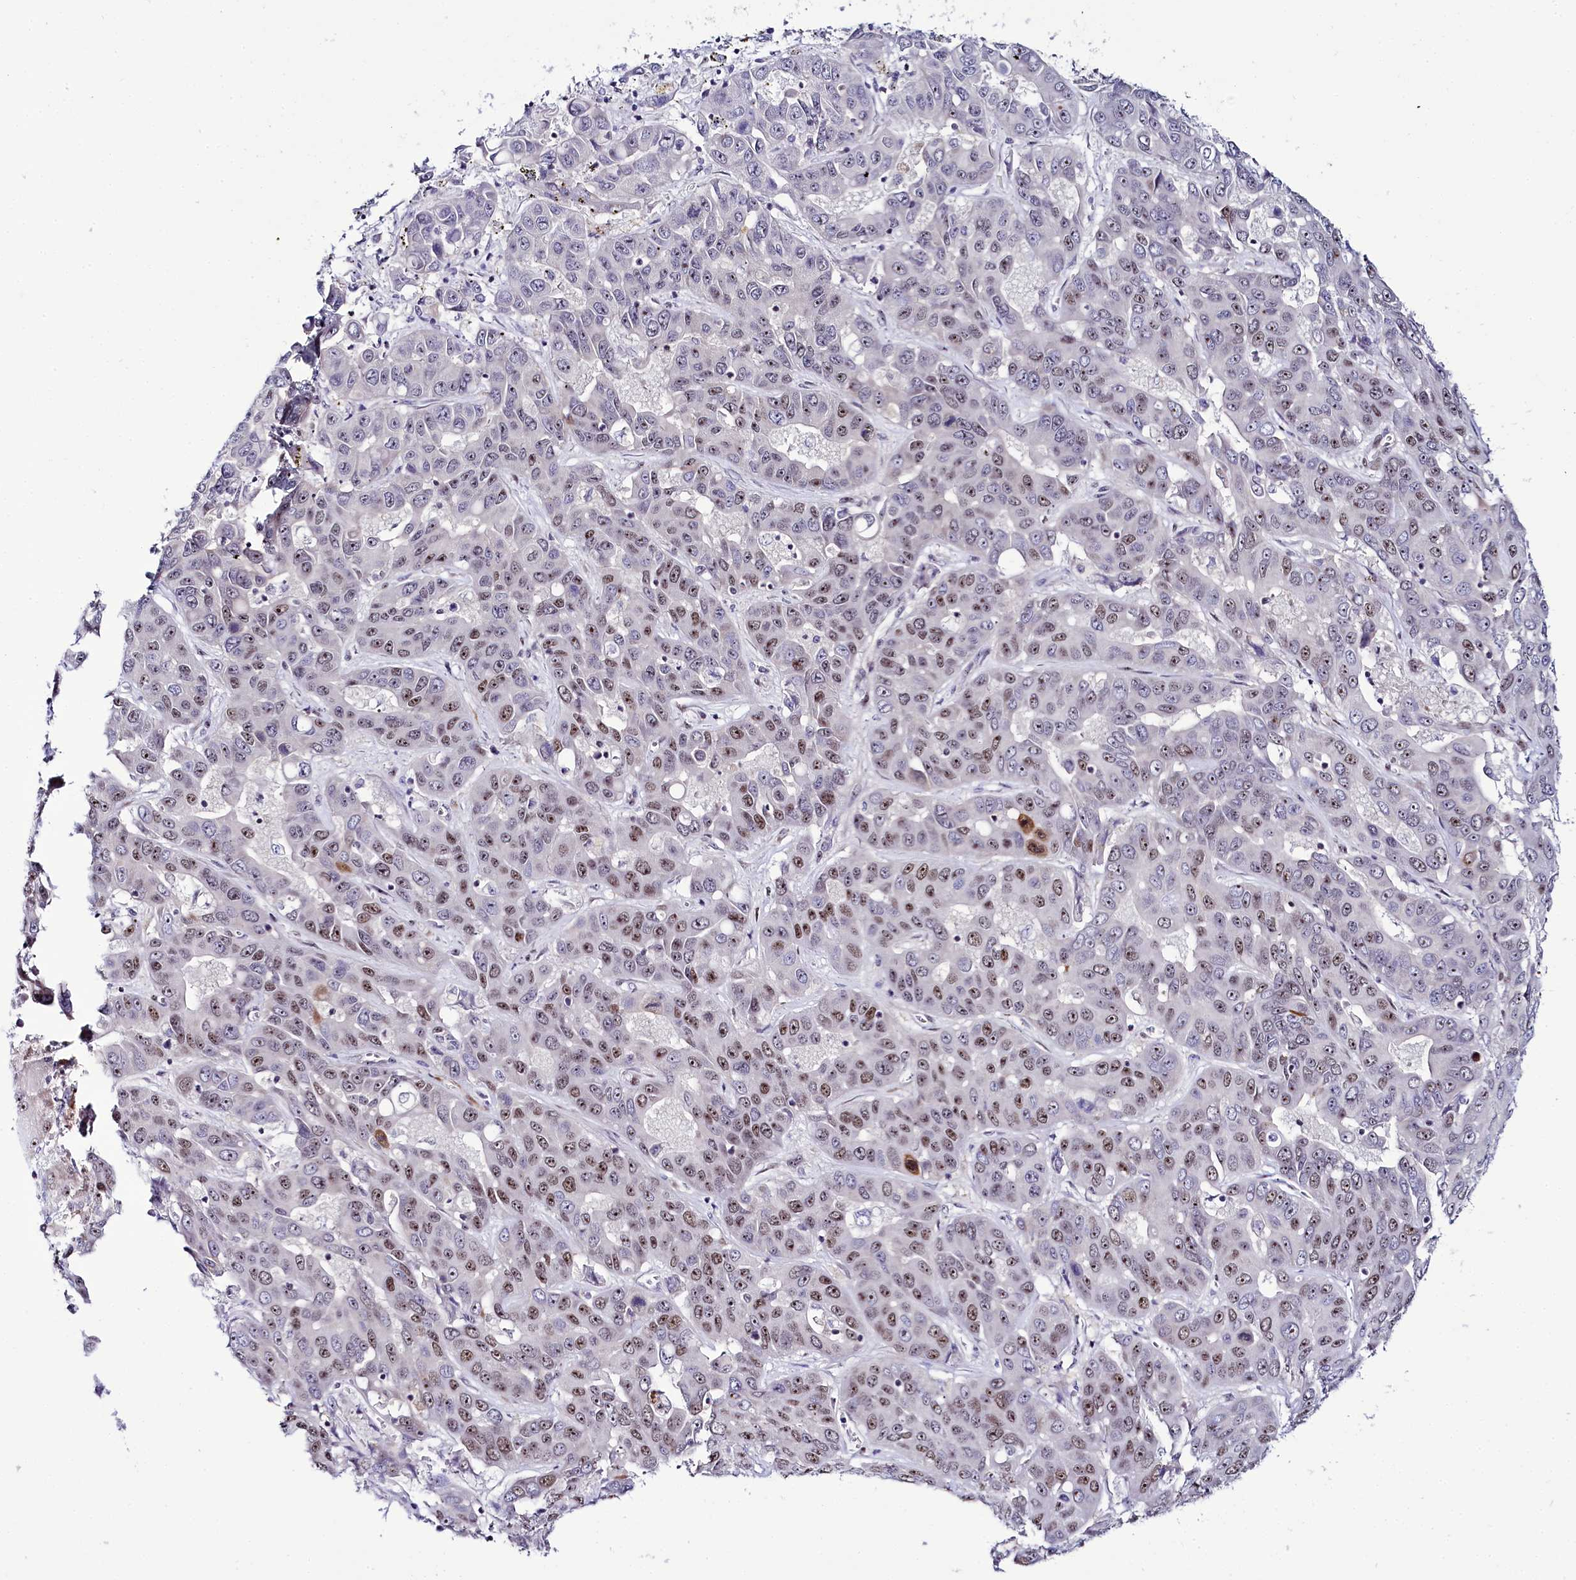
{"staining": {"intensity": "moderate", "quantity": ">75%", "location": "nuclear"}, "tissue": "liver cancer", "cell_type": "Tumor cells", "image_type": "cancer", "snomed": [{"axis": "morphology", "description": "Cholangiocarcinoma"}, {"axis": "topography", "description": "Liver"}], "caption": "Tumor cells show medium levels of moderate nuclear positivity in about >75% of cells in human liver cholangiocarcinoma. (Stains: DAB (3,3'-diaminobenzidine) in brown, nuclei in blue, Microscopy: brightfield microscopy at high magnification).", "gene": "TCOF1", "patient": {"sex": "female", "age": 52}}